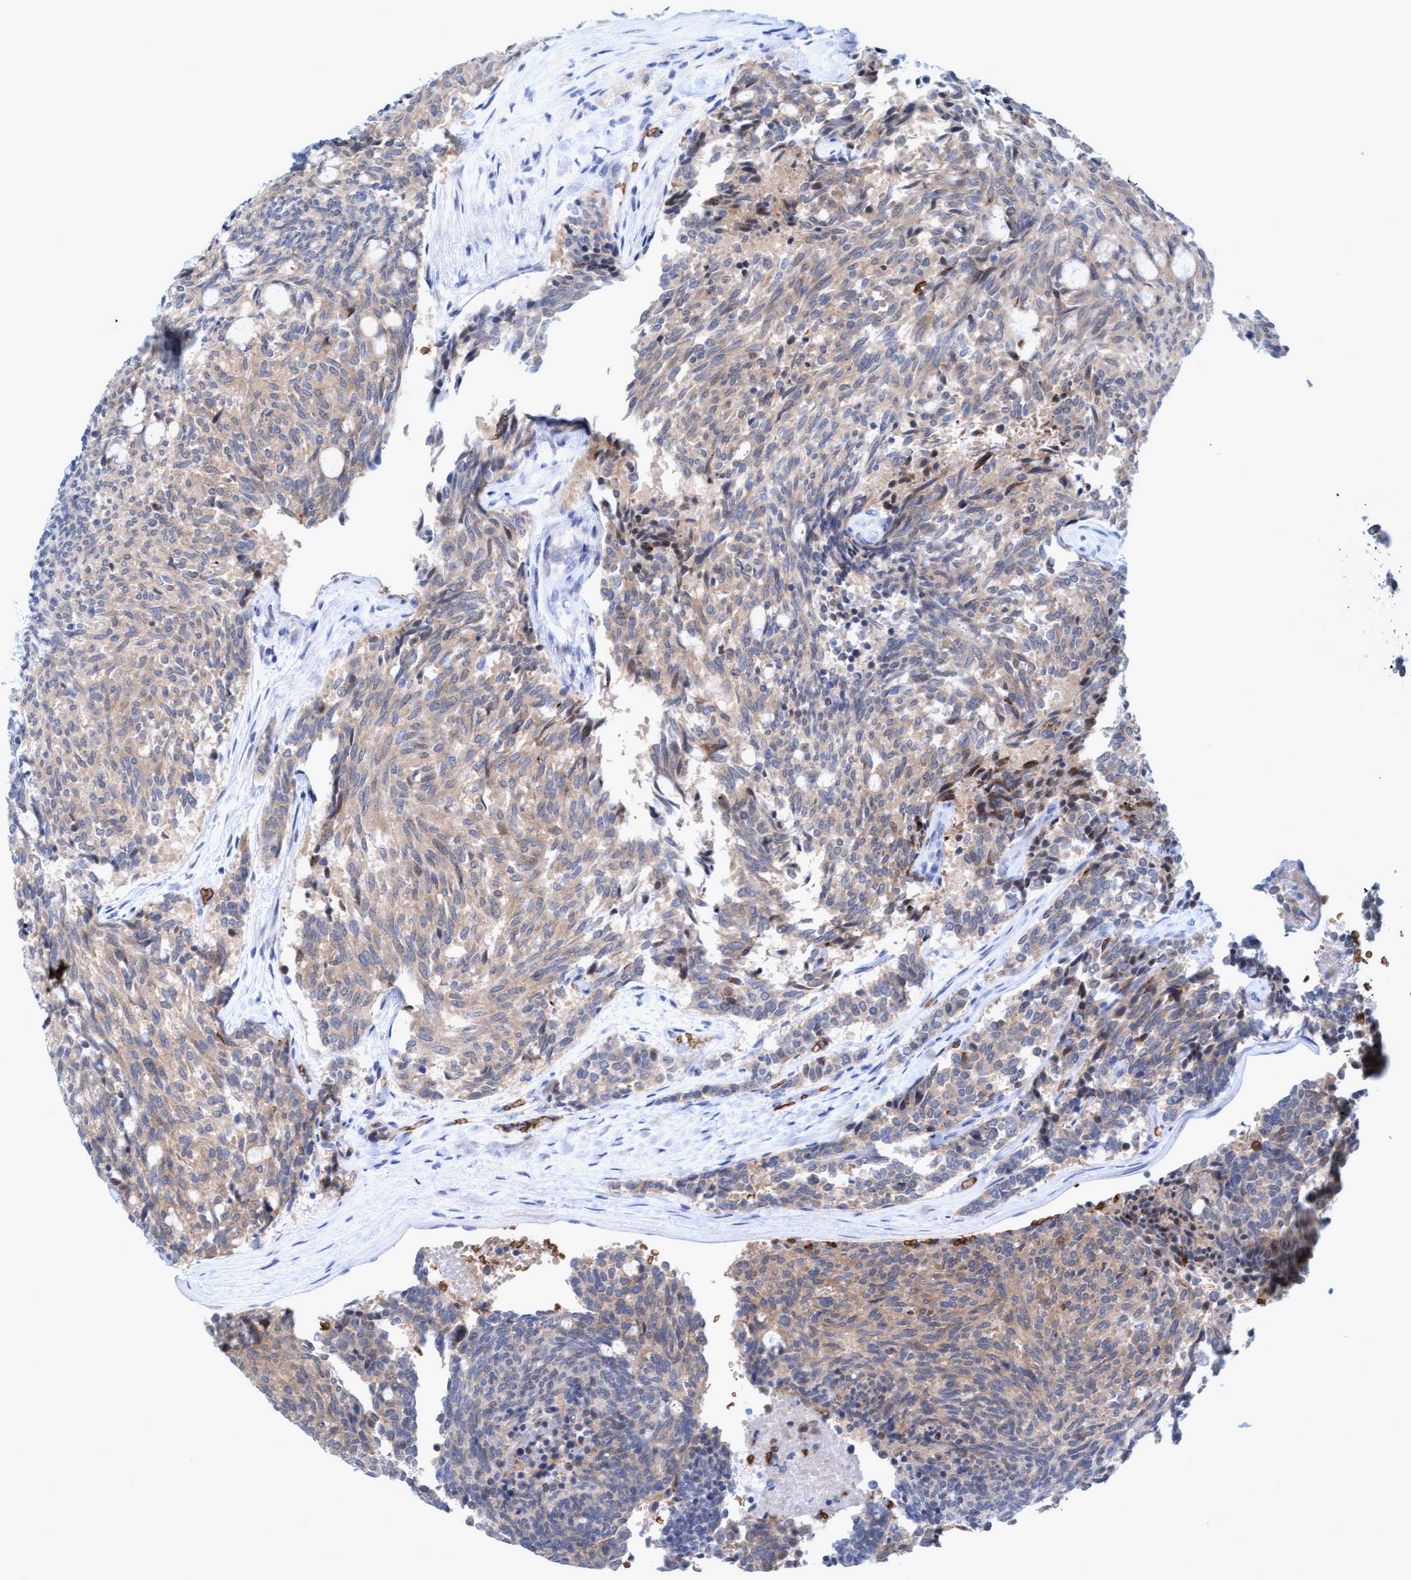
{"staining": {"intensity": "weak", "quantity": ">75%", "location": "cytoplasmic/membranous"}, "tissue": "carcinoid", "cell_type": "Tumor cells", "image_type": "cancer", "snomed": [{"axis": "morphology", "description": "Carcinoid, malignant, NOS"}, {"axis": "topography", "description": "Pancreas"}], "caption": "Weak cytoplasmic/membranous expression is identified in about >75% of tumor cells in carcinoid.", "gene": "SPEM2", "patient": {"sex": "female", "age": 54}}